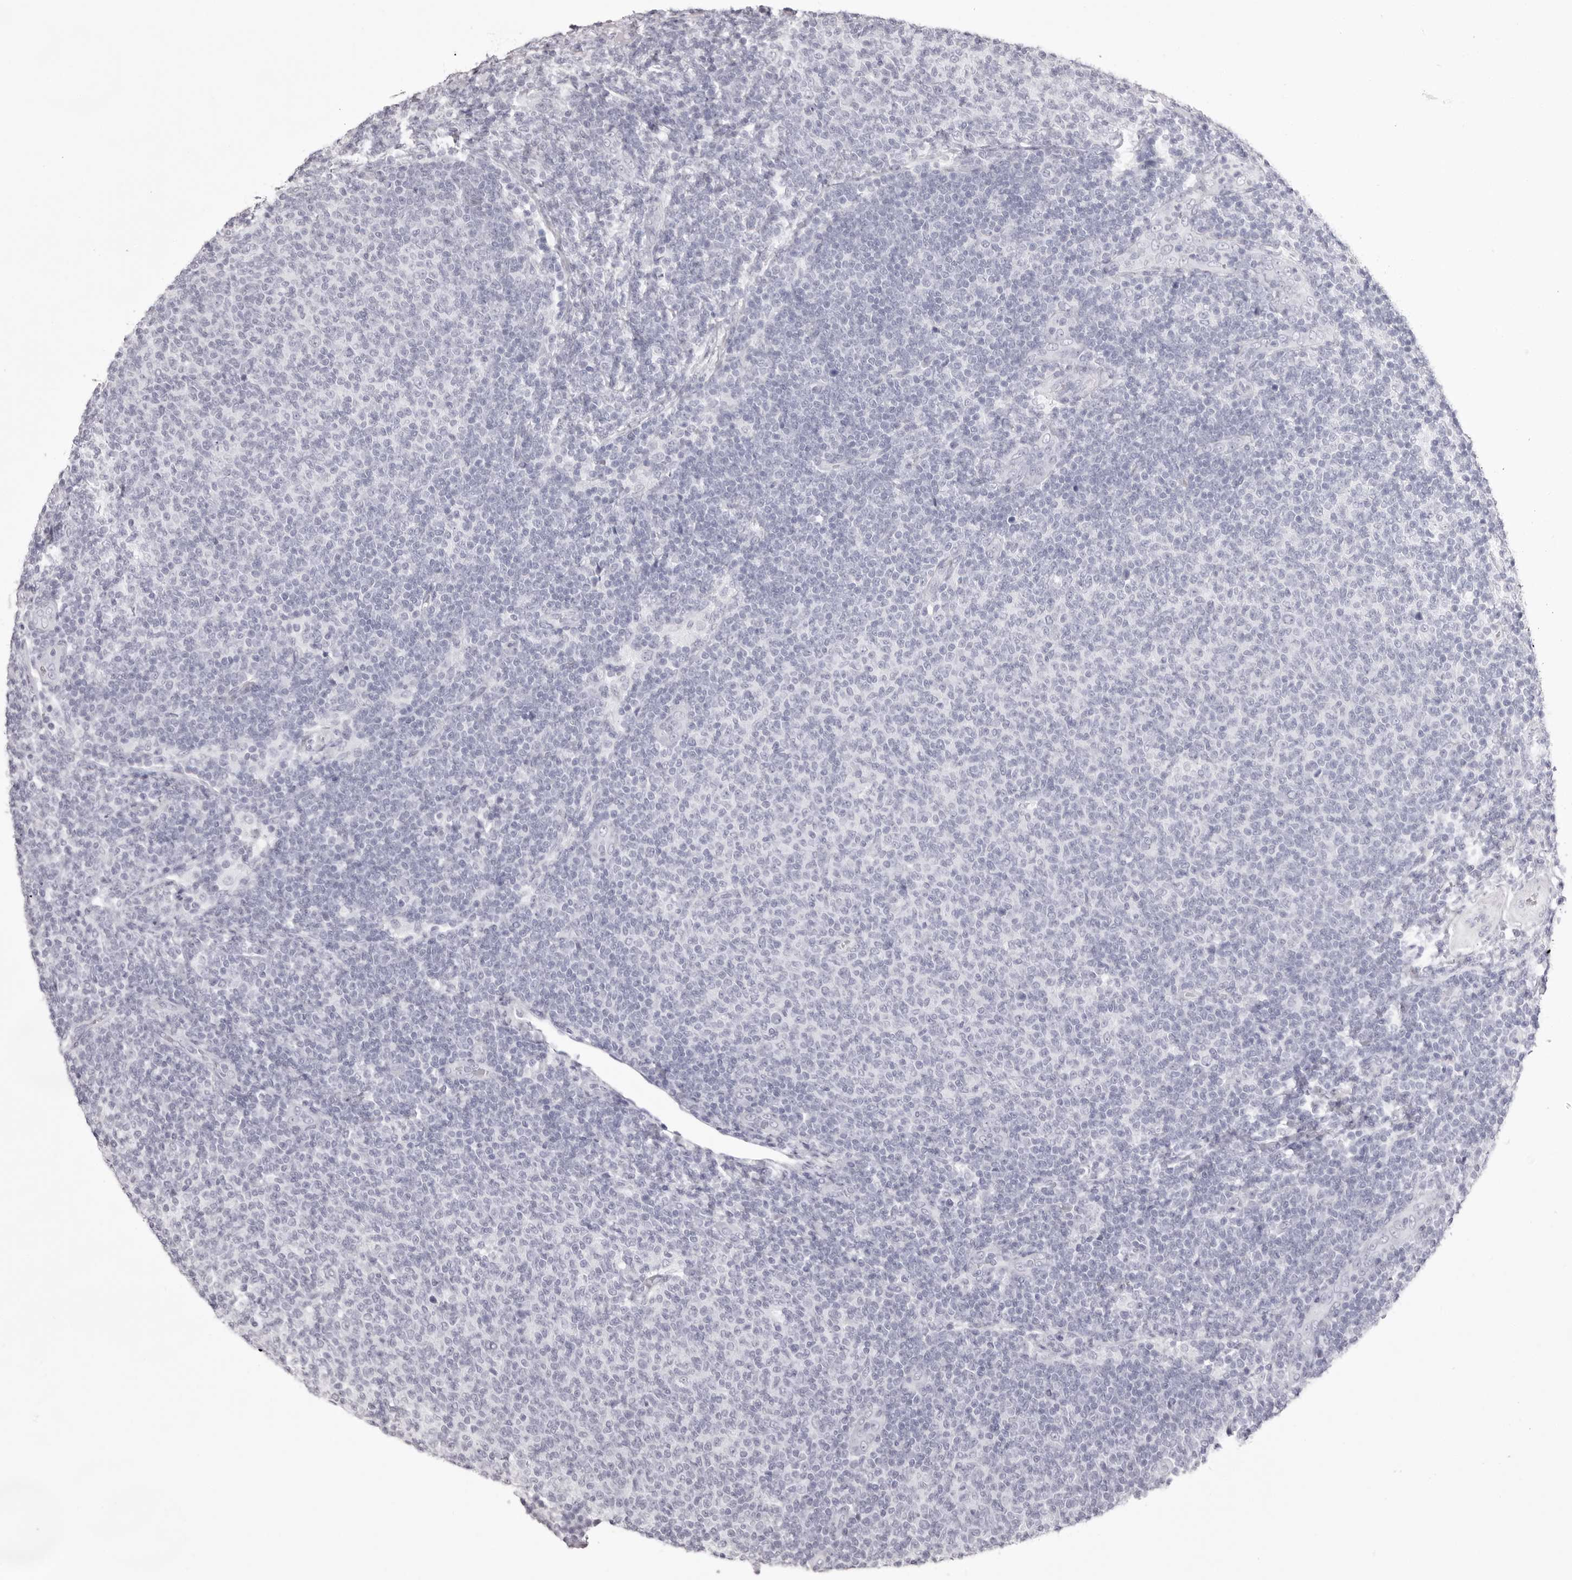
{"staining": {"intensity": "negative", "quantity": "none", "location": "none"}, "tissue": "lymphoma", "cell_type": "Tumor cells", "image_type": "cancer", "snomed": [{"axis": "morphology", "description": "Malignant lymphoma, non-Hodgkin's type, Low grade"}, {"axis": "topography", "description": "Lymph node"}], "caption": "Photomicrograph shows no protein positivity in tumor cells of lymphoma tissue. (Stains: DAB immunohistochemistry (IHC) with hematoxylin counter stain, Microscopy: brightfield microscopy at high magnification).", "gene": "SPTA1", "patient": {"sex": "male", "age": 66}}